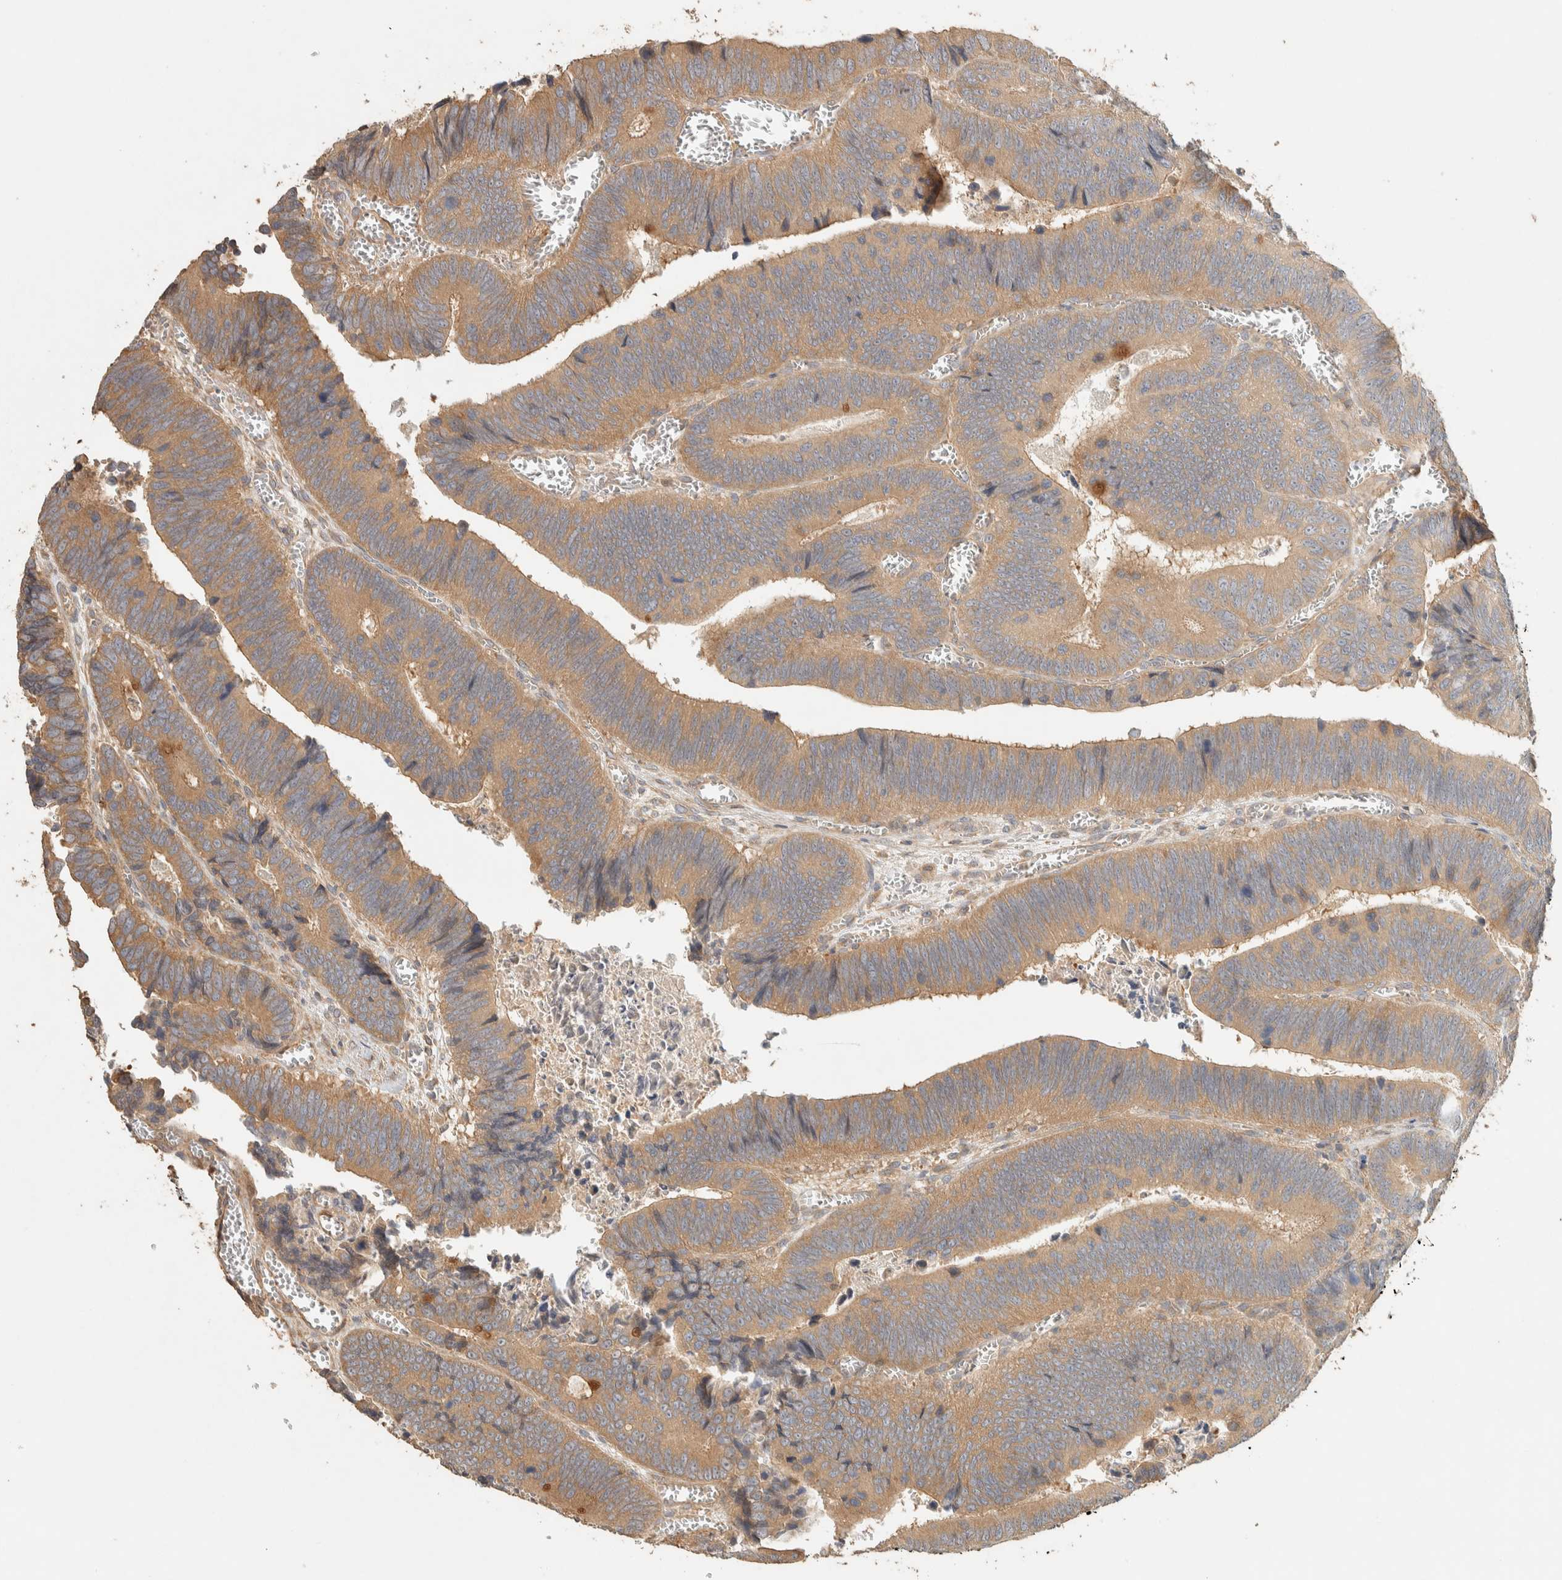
{"staining": {"intensity": "moderate", "quantity": ">75%", "location": "cytoplasmic/membranous"}, "tissue": "colorectal cancer", "cell_type": "Tumor cells", "image_type": "cancer", "snomed": [{"axis": "morphology", "description": "Inflammation, NOS"}, {"axis": "morphology", "description": "Adenocarcinoma, NOS"}, {"axis": "topography", "description": "Colon"}], "caption": "Immunohistochemistry (DAB) staining of colorectal cancer shows moderate cytoplasmic/membranous protein staining in approximately >75% of tumor cells.", "gene": "EXOC7", "patient": {"sex": "male", "age": 72}}